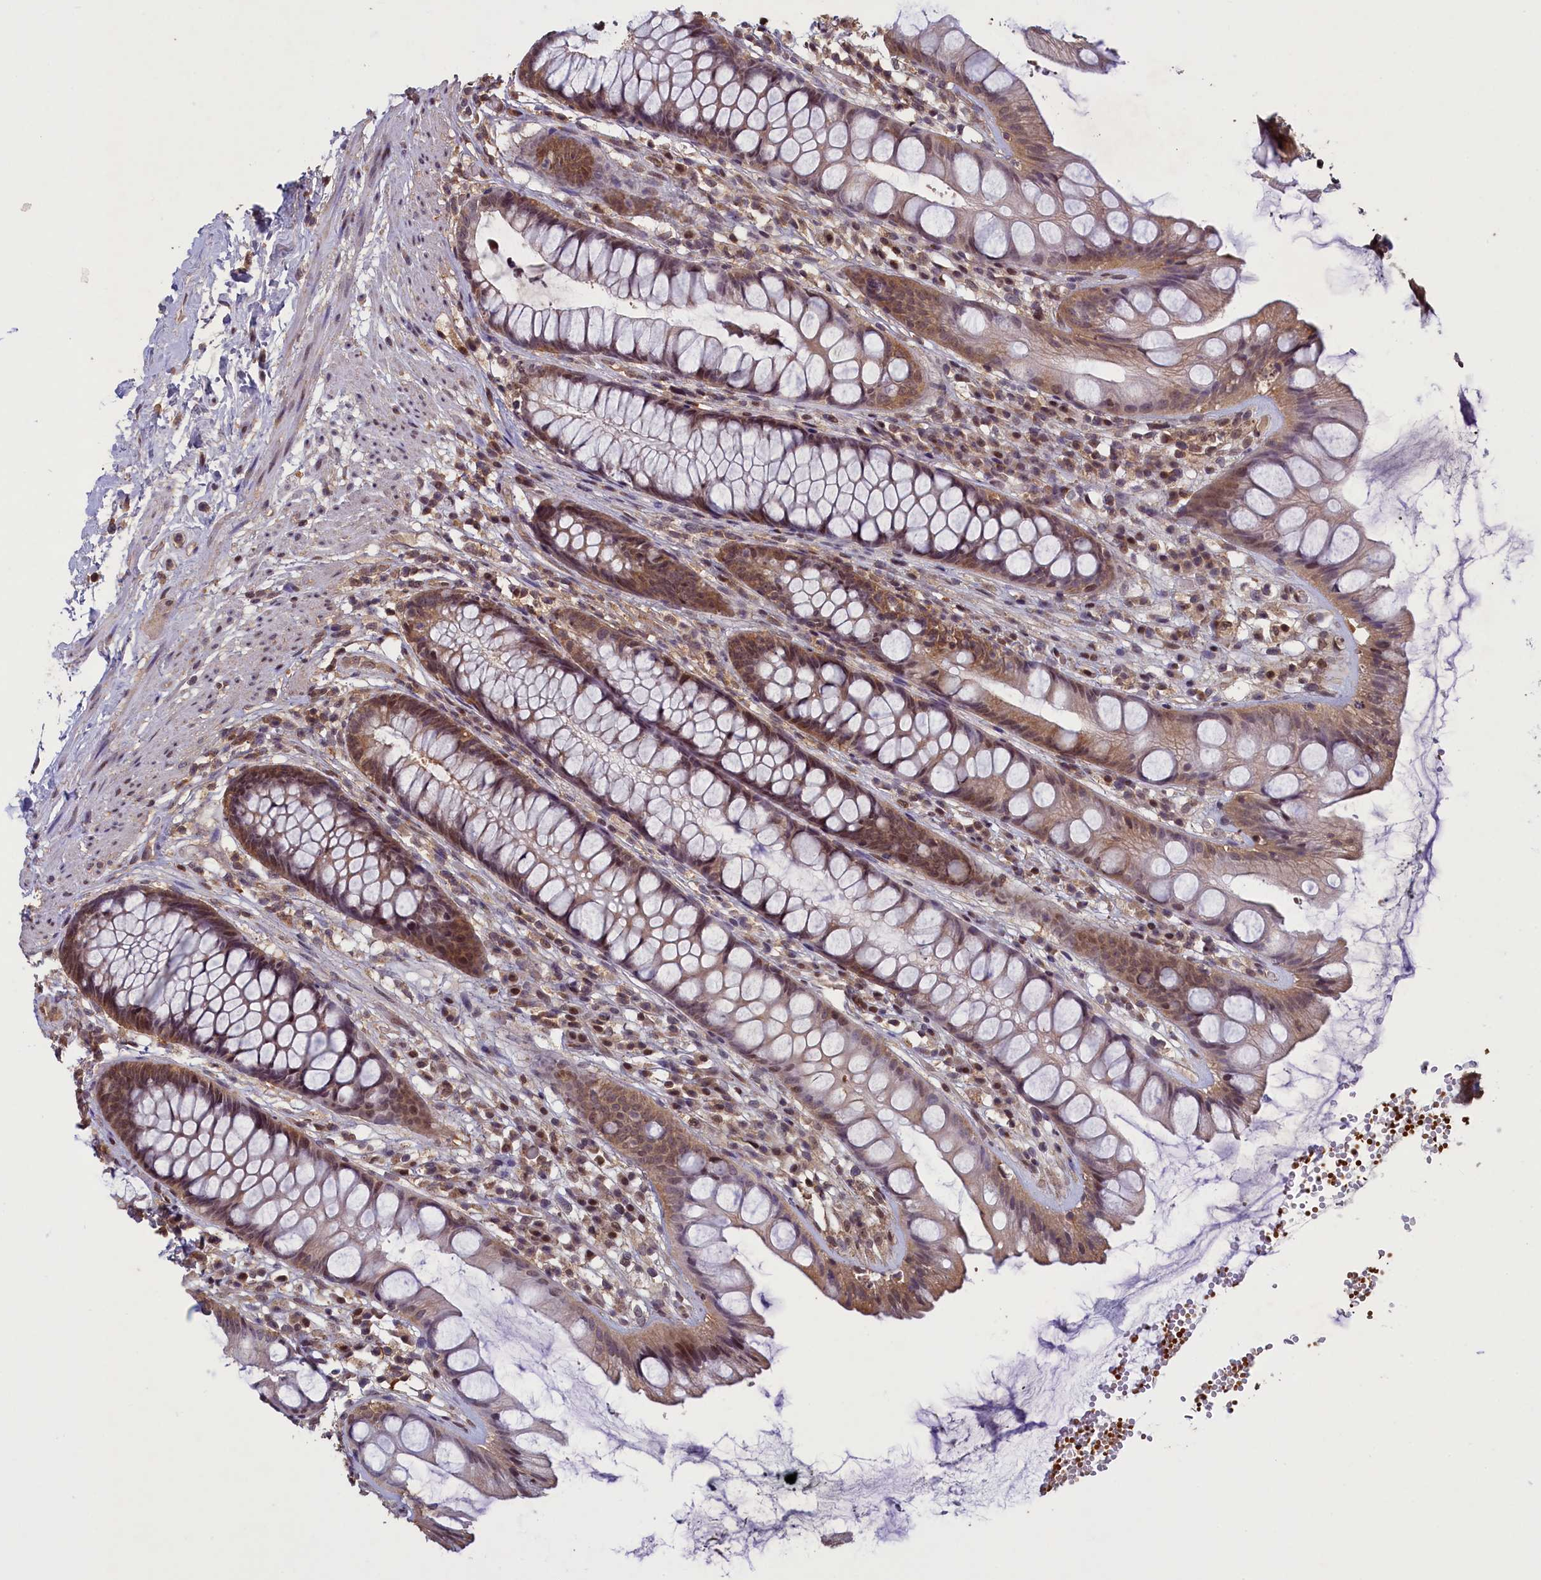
{"staining": {"intensity": "moderate", "quantity": ">75%", "location": "cytoplasmic/membranous,nuclear"}, "tissue": "rectum", "cell_type": "Glandular cells", "image_type": "normal", "snomed": [{"axis": "morphology", "description": "Normal tissue, NOS"}, {"axis": "topography", "description": "Rectum"}], "caption": "Immunohistochemistry (IHC) staining of normal rectum, which exhibits medium levels of moderate cytoplasmic/membranous,nuclear expression in approximately >75% of glandular cells indicating moderate cytoplasmic/membranous,nuclear protein expression. The staining was performed using DAB (brown) for protein detection and nuclei were counterstained in hematoxylin (blue).", "gene": "NUBP1", "patient": {"sex": "male", "age": 74}}